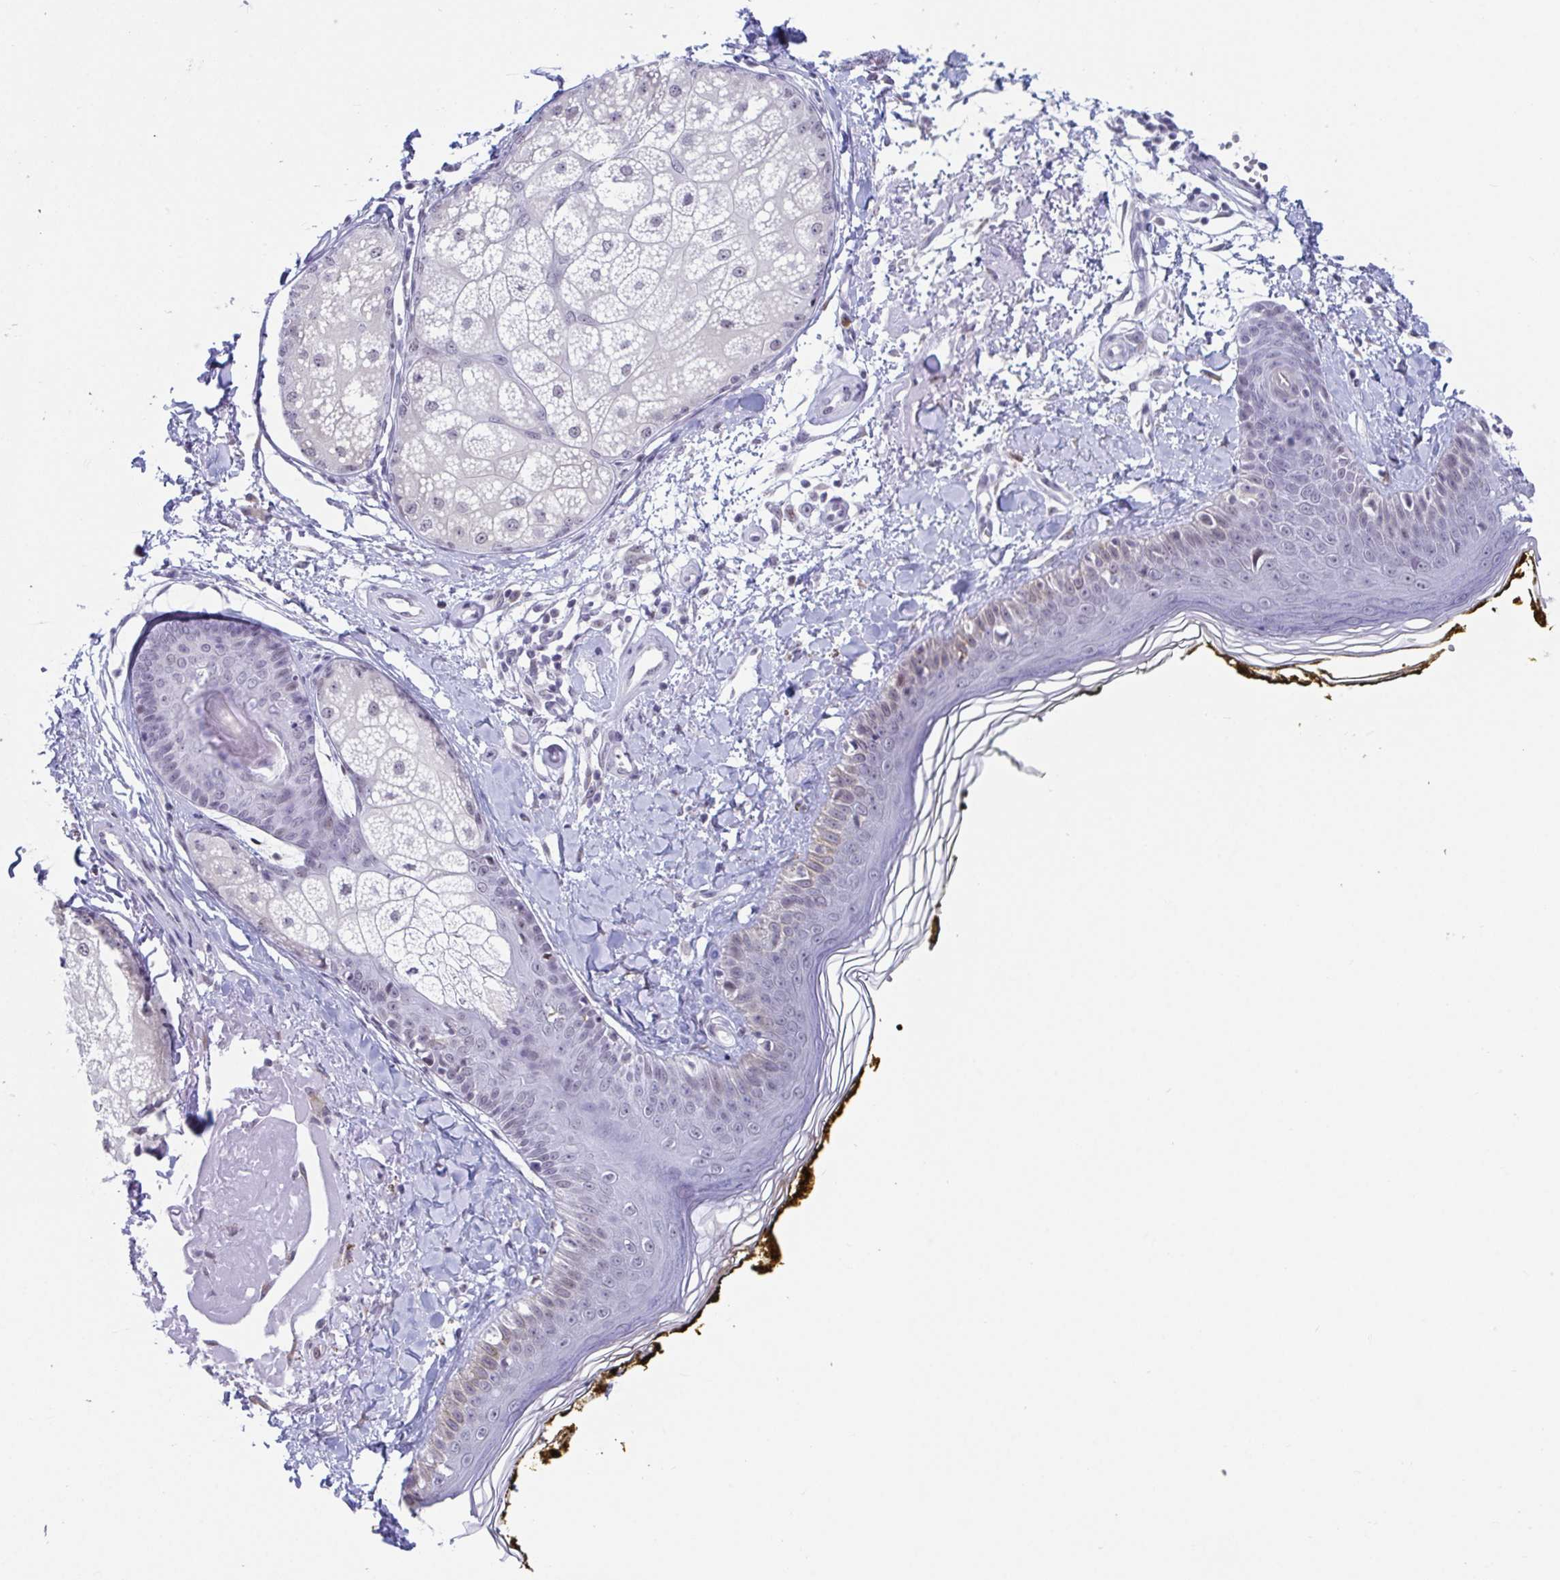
{"staining": {"intensity": "negative", "quantity": "none", "location": "none"}, "tissue": "skin", "cell_type": "Fibroblasts", "image_type": "normal", "snomed": [{"axis": "morphology", "description": "Normal tissue, NOS"}, {"axis": "topography", "description": "Skin"}], "caption": "This is a photomicrograph of immunohistochemistry (IHC) staining of benign skin, which shows no positivity in fibroblasts. (DAB IHC visualized using brightfield microscopy, high magnification).", "gene": "WDR72", "patient": {"sex": "male", "age": 76}}